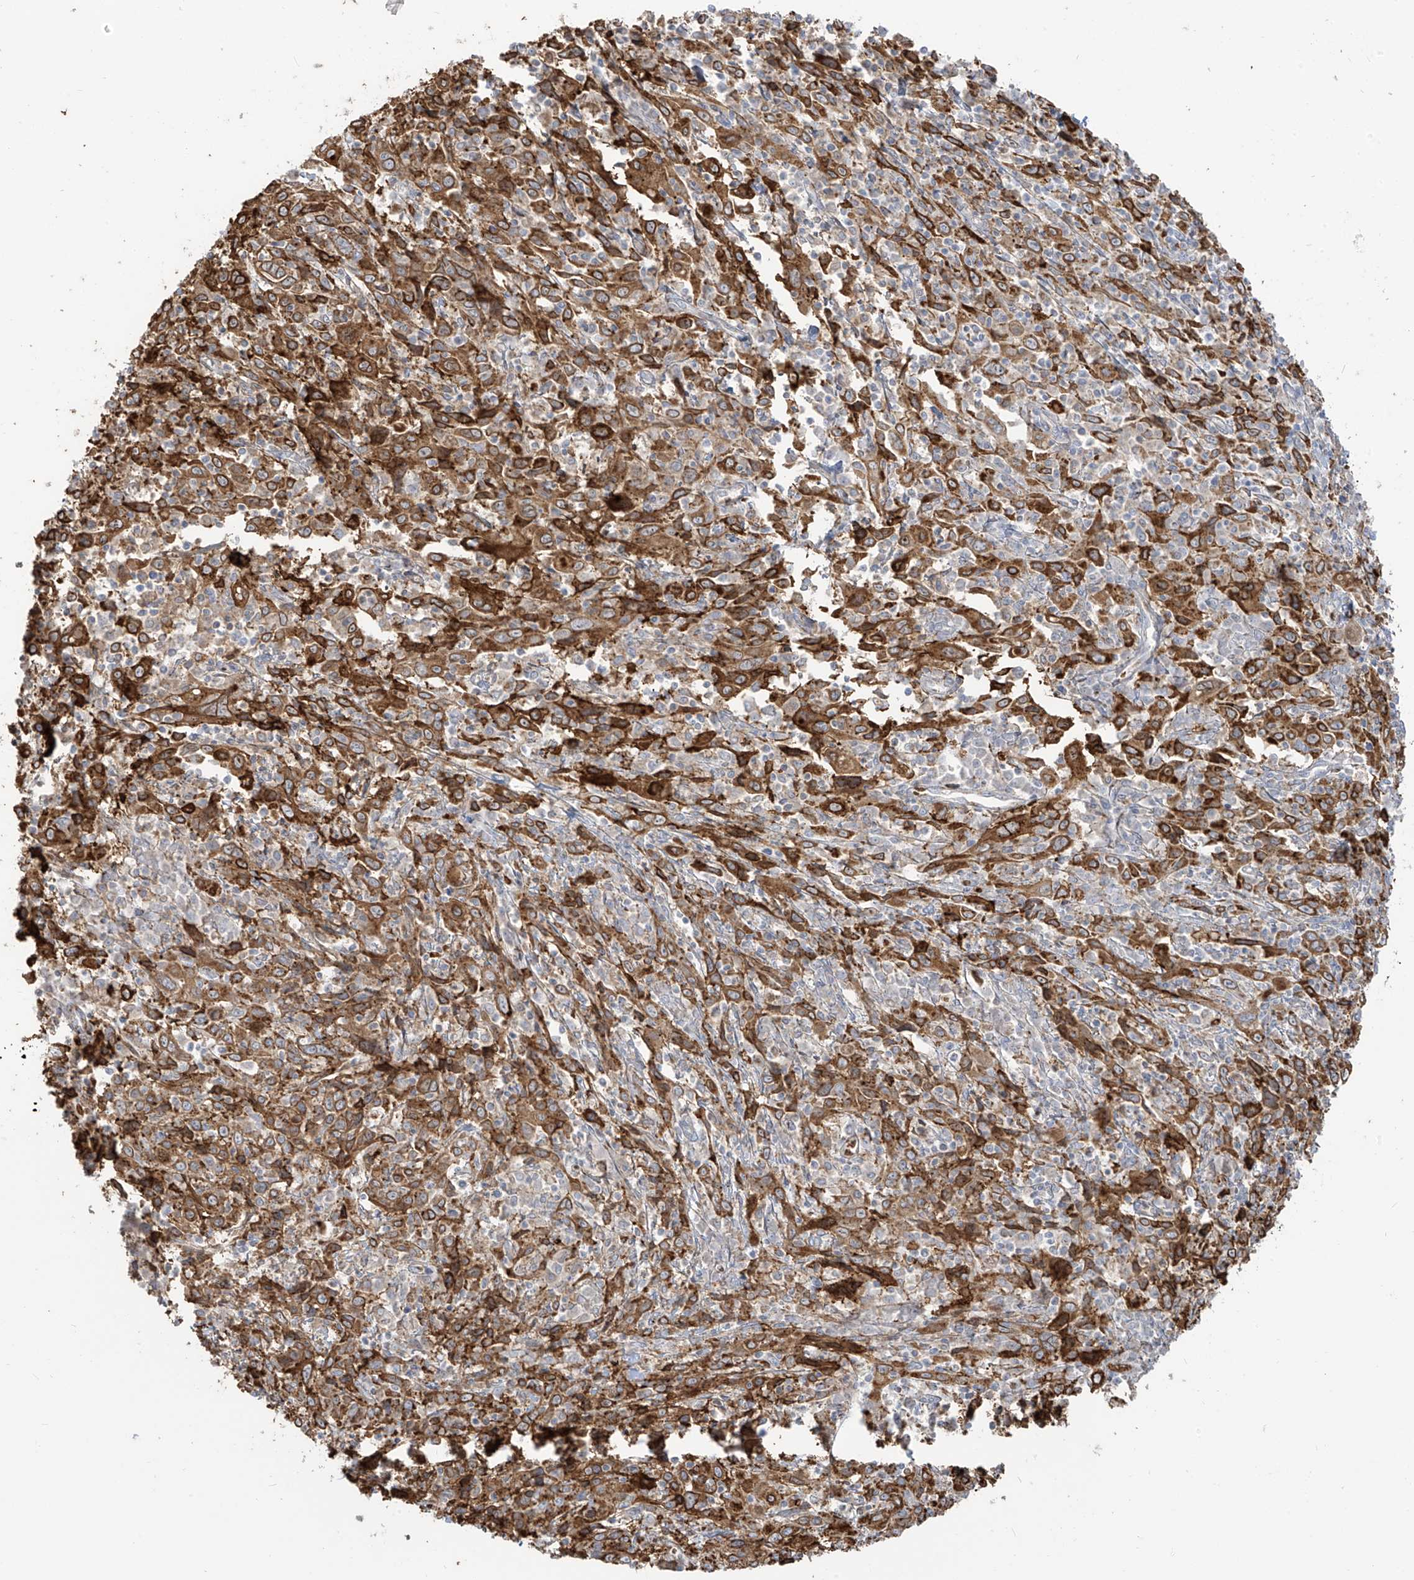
{"staining": {"intensity": "moderate", "quantity": ">75%", "location": "cytoplasmic/membranous"}, "tissue": "cervical cancer", "cell_type": "Tumor cells", "image_type": "cancer", "snomed": [{"axis": "morphology", "description": "Squamous cell carcinoma, NOS"}, {"axis": "topography", "description": "Cervix"}], "caption": "Human cervical cancer stained with a protein marker displays moderate staining in tumor cells.", "gene": "ZGRF1", "patient": {"sex": "female", "age": 46}}